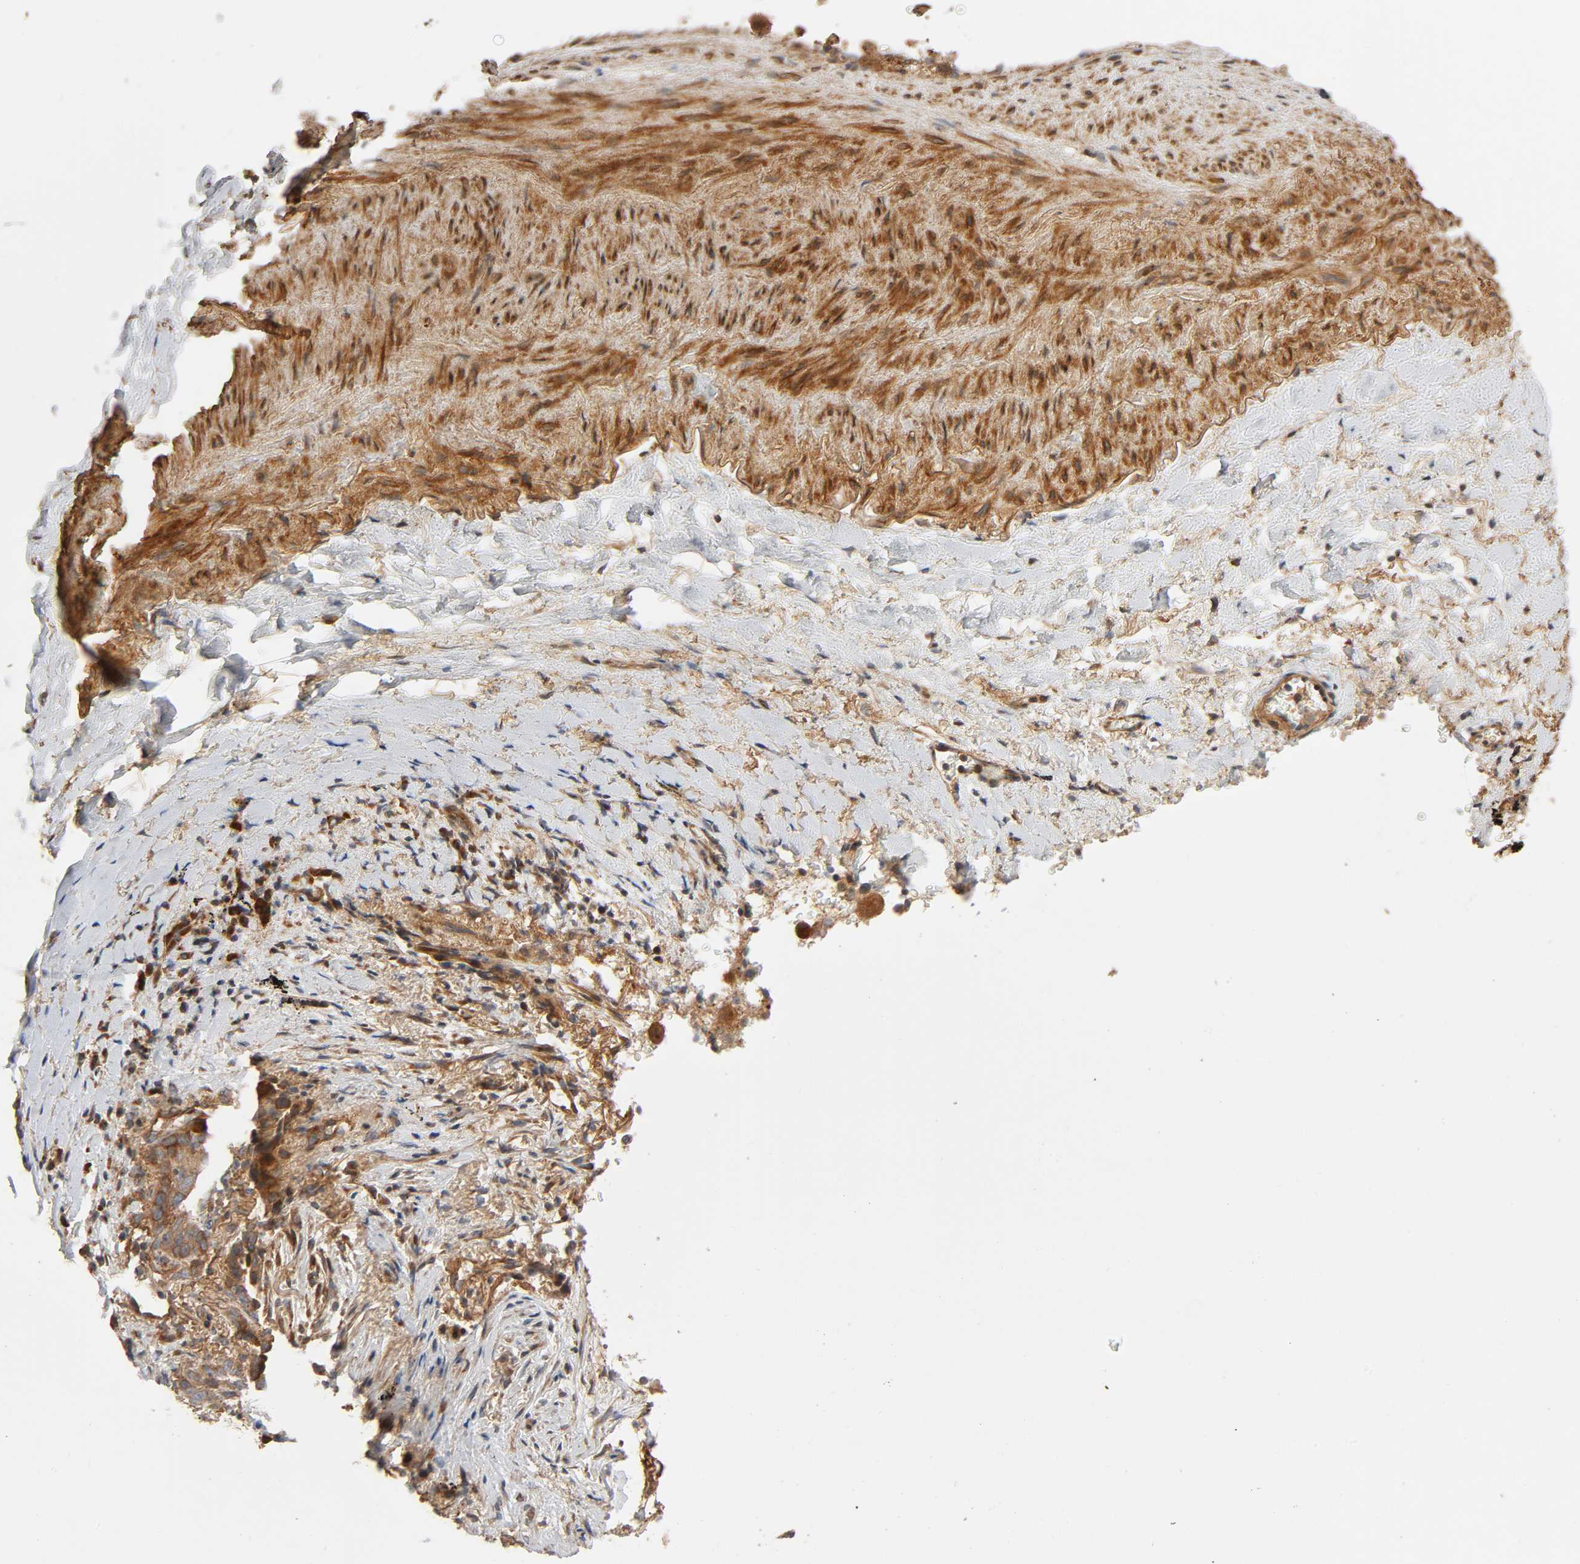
{"staining": {"intensity": "moderate", "quantity": ">75%", "location": "cytoplasmic/membranous"}, "tissue": "lung cancer", "cell_type": "Tumor cells", "image_type": "cancer", "snomed": [{"axis": "morphology", "description": "Squamous cell carcinoma, NOS"}, {"axis": "topography", "description": "Lung"}], "caption": "A medium amount of moderate cytoplasmic/membranous staining is identified in about >75% of tumor cells in lung squamous cell carcinoma tissue. (DAB = brown stain, brightfield microscopy at high magnification).", "gene": "SGSM1", "patient": {"sex": "male", "age": 54}}